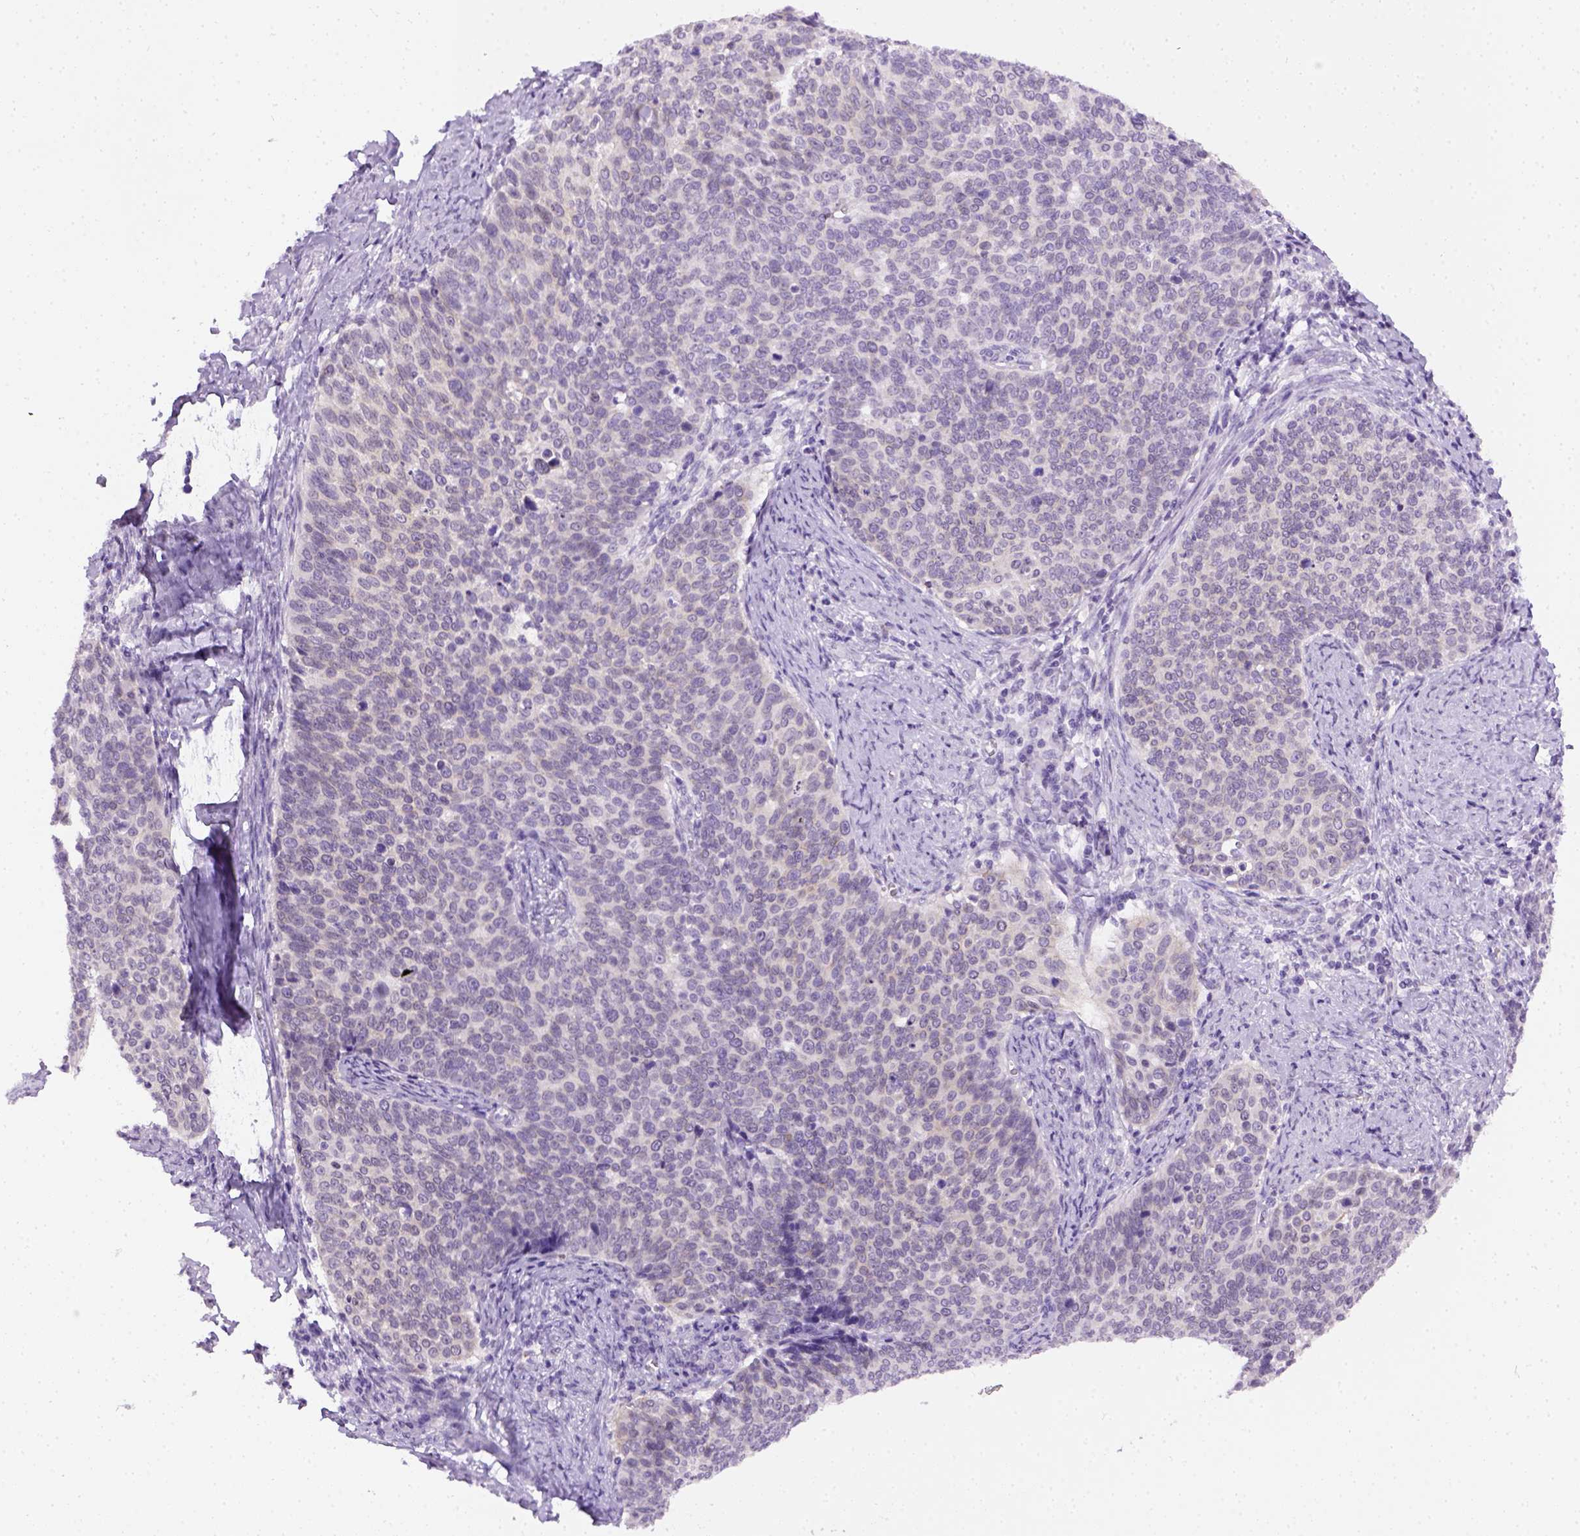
{"staining": {"intensity": "negative", "quantity": "none", "location": "none"}, "tissue": "cervical cancer", "cell_type": "Tumor cells", "image_type": "cancer", "snomed": [{"axis": "morphology", "description": "Normal tissue, NOS"}, {"axis": "morphology", "description": "Squamous cell carcinoma, NOS"}, {"axis": "topography", "description": "Cervix"}], "caption": "Immunohistochemical staining of human cervical cancer (squamous cell carcinoma) displays no significant expression in tumor cells.", "gene": "FAM184B", "patient": {"sex": "female", "age": 39}}